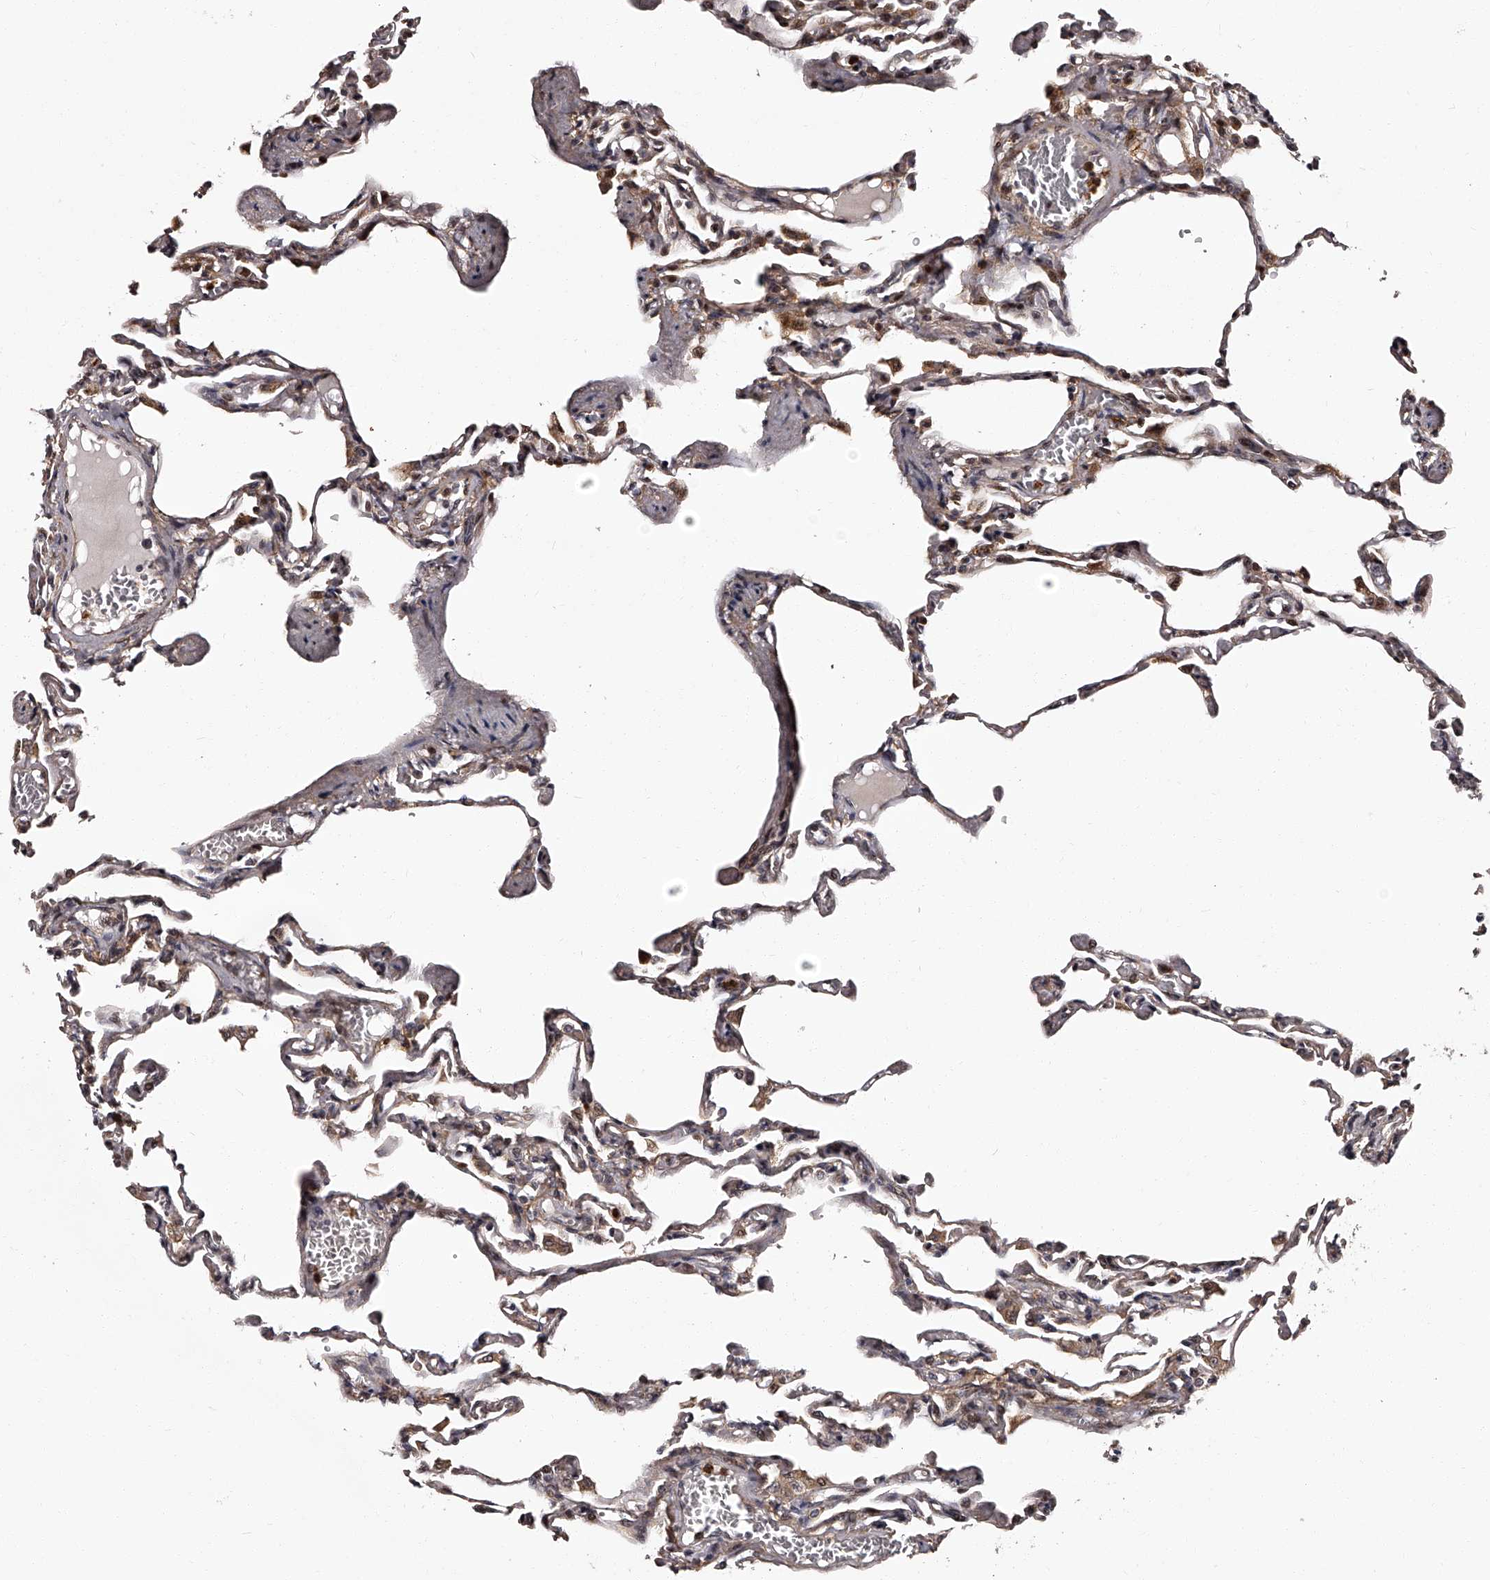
{"staining": {"intensity": "weak", "quantity": "25%-75%", "location": "cytoplasmic/membranous"}, "tissue": "lung", "cell_type": "Alveolar cells", "image_type": "normal", "snomed": [{"axis": "morphology", "description": "Normal tissue, NOS"}, {"axis": "topography", "description": "Lung"}], "caption": "The immunohistochemical stain highlights weak cytoplasmic/membranous staining in alveolar cells of normal lung. The protein is stained brown, and the nuclei are stained in blue (DAB (3,3'-diaminobenzidine) IHC with brightfield microscopy, high magnification).", "gene": "RSC1A1", "patient": {"sex": "male", "age": 21}}